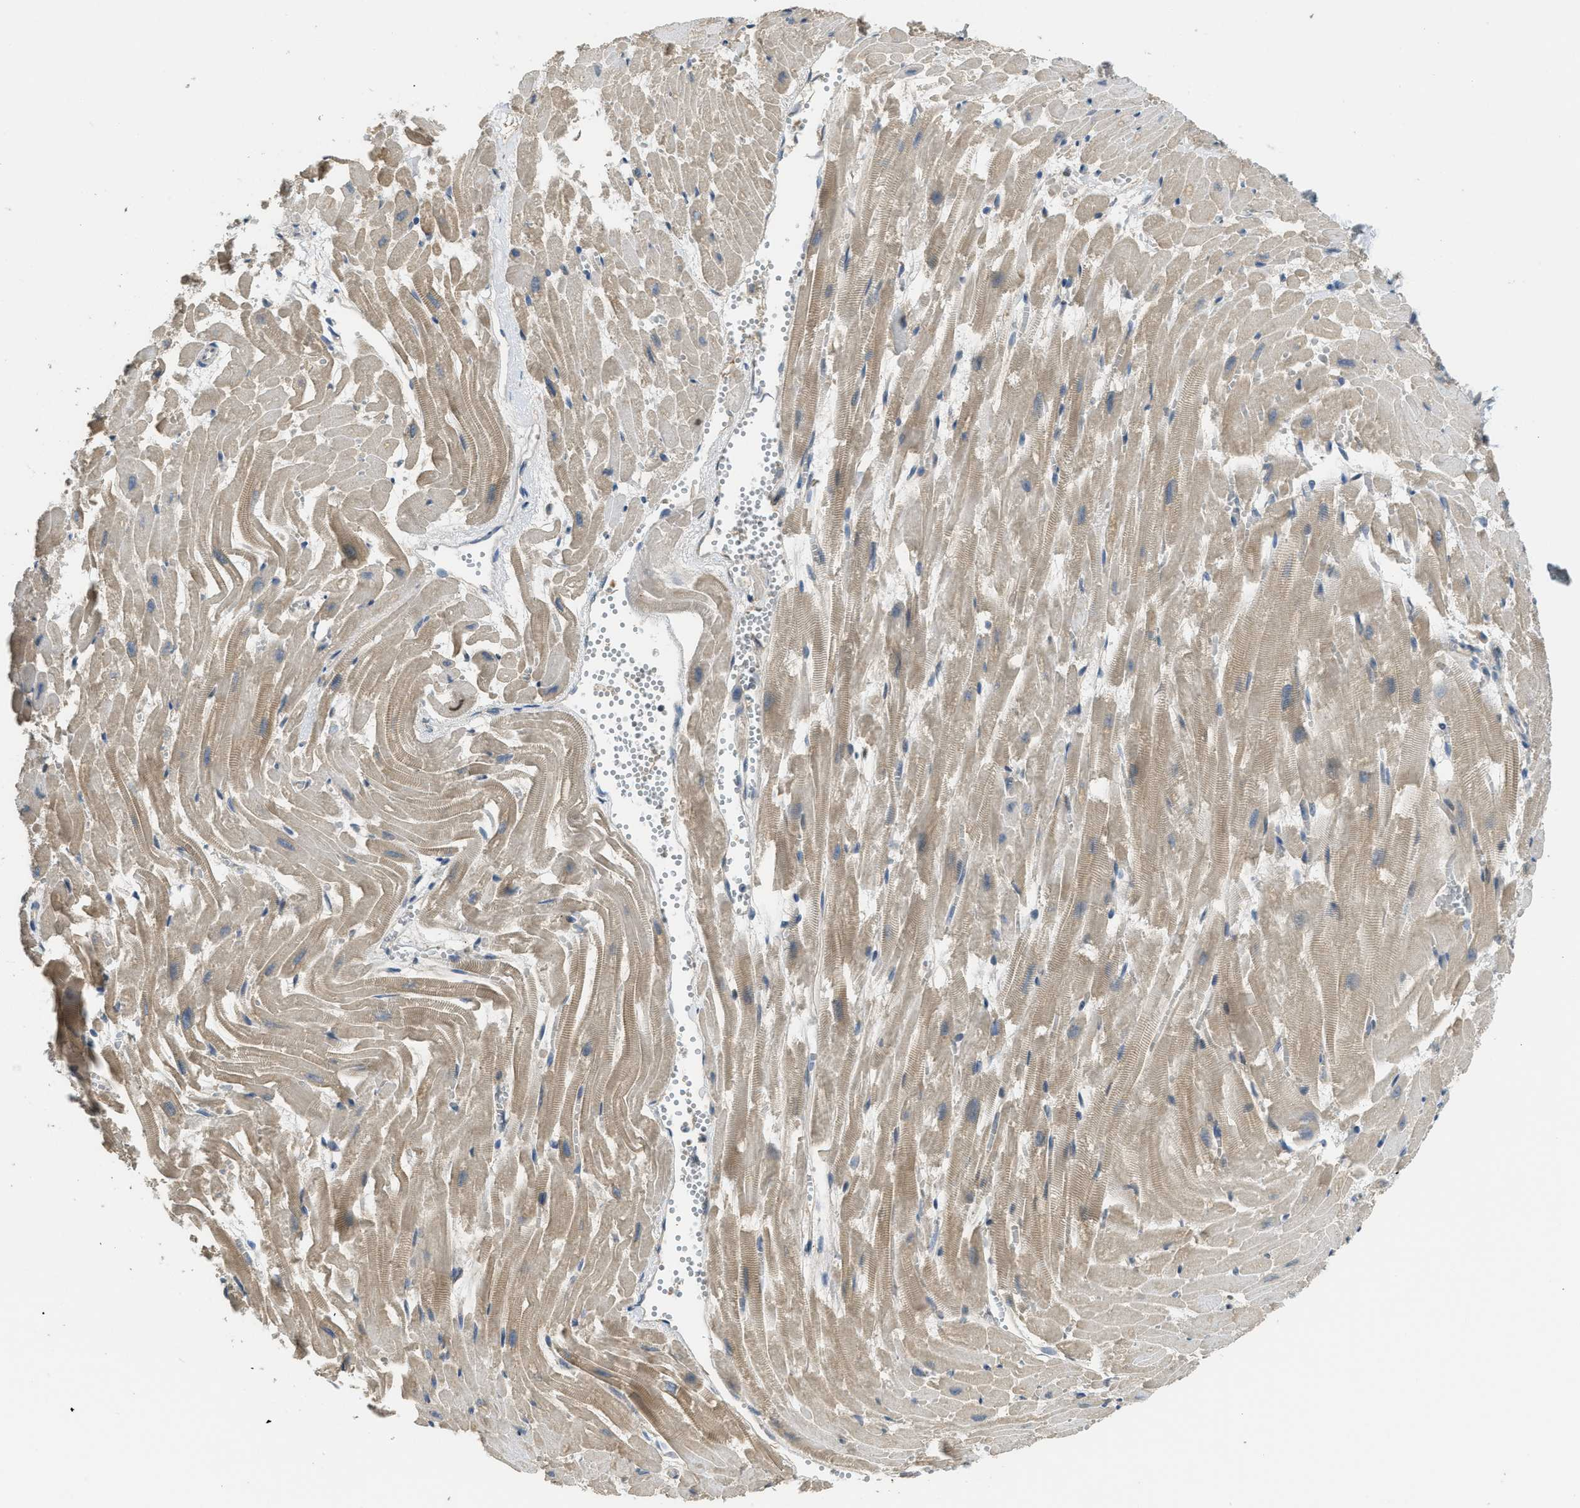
{"staining": {"intensity": "weak", "quantity": ">75%", "location": "cytoplasmic/membranous"}, "tissue": "heart muscle", "cell_type": "Cardiomyocytes", "image_type": "normal", "snomed": [{"axis": "morphology", "description": "Normal tissue, NOS"}, {"axis": "topography", "description": "Heart"}], "caption": "Immunohistochemistry (DAB) staining of normal heart muscle demonstrates weak cytoplasmic/membranous protein staining in approximately >75% of cardiomyocytes. (DAB IHC, brown staining for protein, blue staining for nuclei).", "gene": "IGF2BP2", "patient": {"sex": "female", "age": 19}}